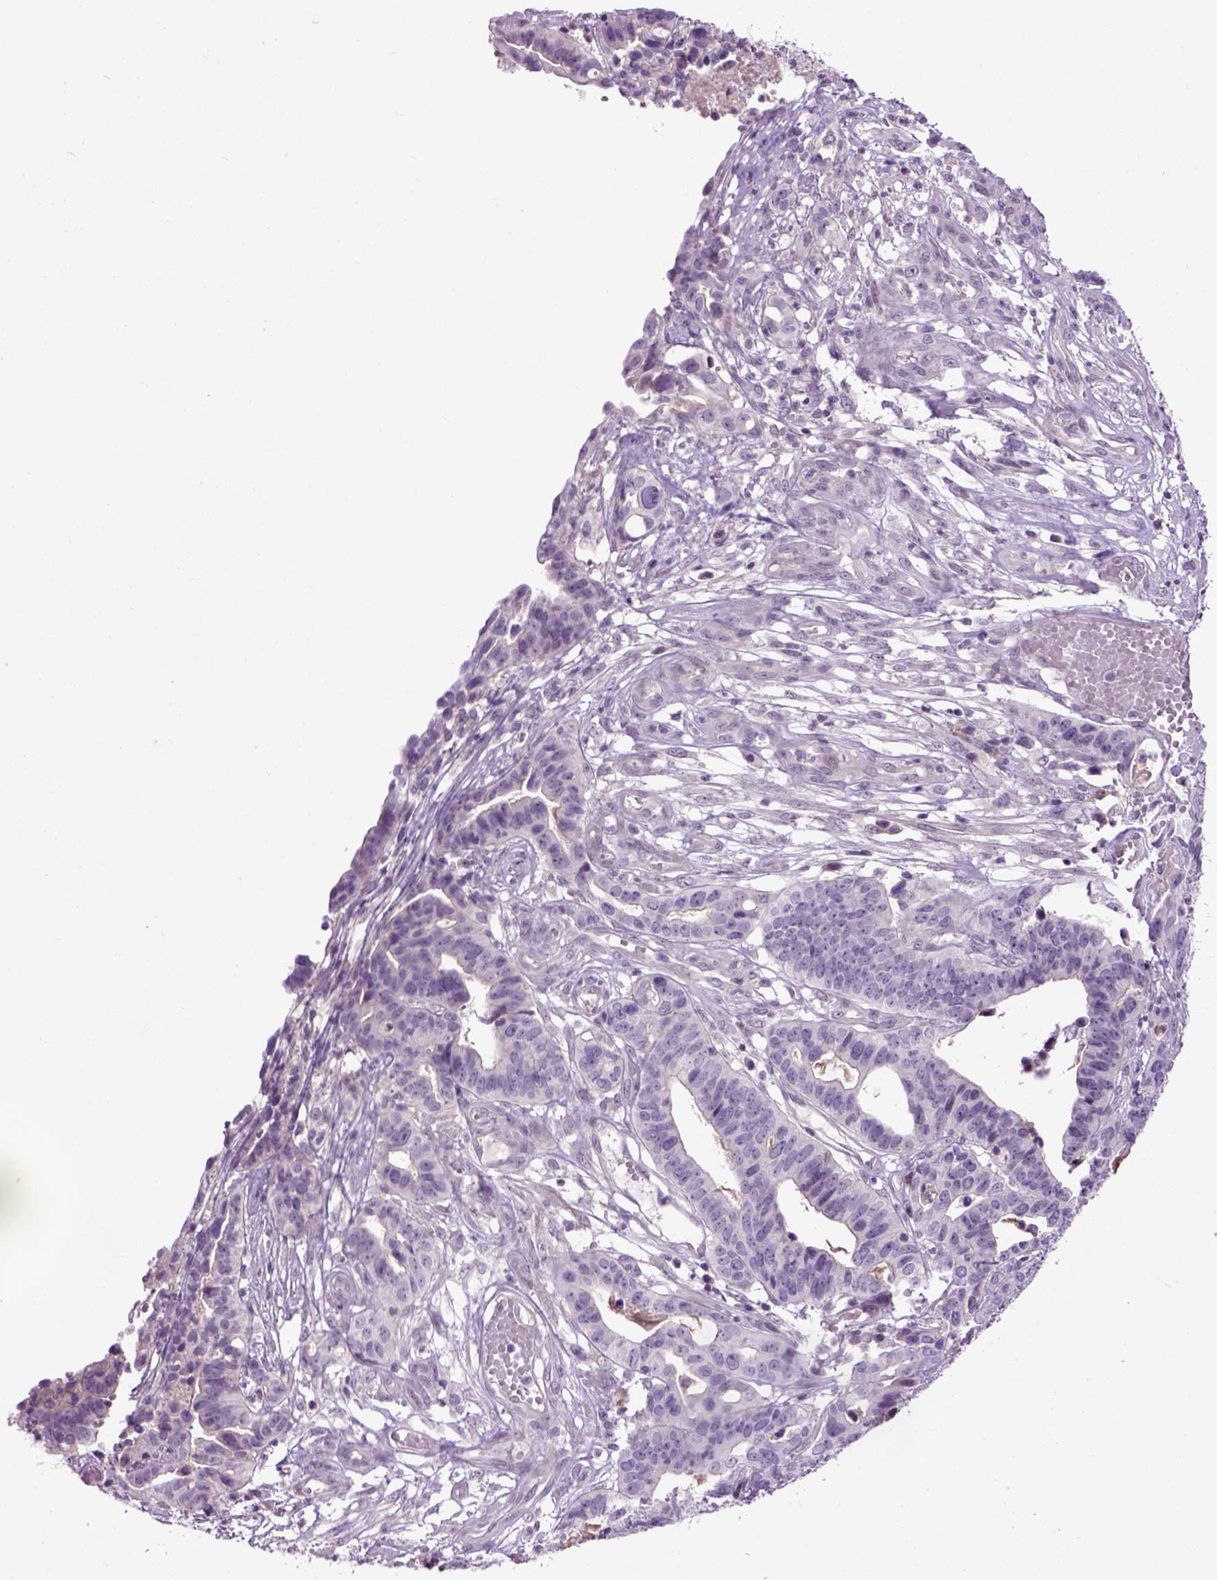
{"staining": {"intensity": "negative", "quantity": "none", "location": "none"}, "tissue": "stomach cancer", "cell_type": "Tumor cells", "image_type": "cancer", "snomed": [{"axis": "morphology", "description": "Adenocarcinoma, NOS"}, {"axis": "topography", "description": "Stomach, upper"}], "caption": "Immunohistochemistry micrograph of neoplastic tissue: human adenocarcinoma (stomach) stained with DAB (3,3'-diaminobenzidine) shows no significant protein positivity in tumor cells.", "gene": "EMILIN3", "patient": {"sex": "female", "age": 67}}